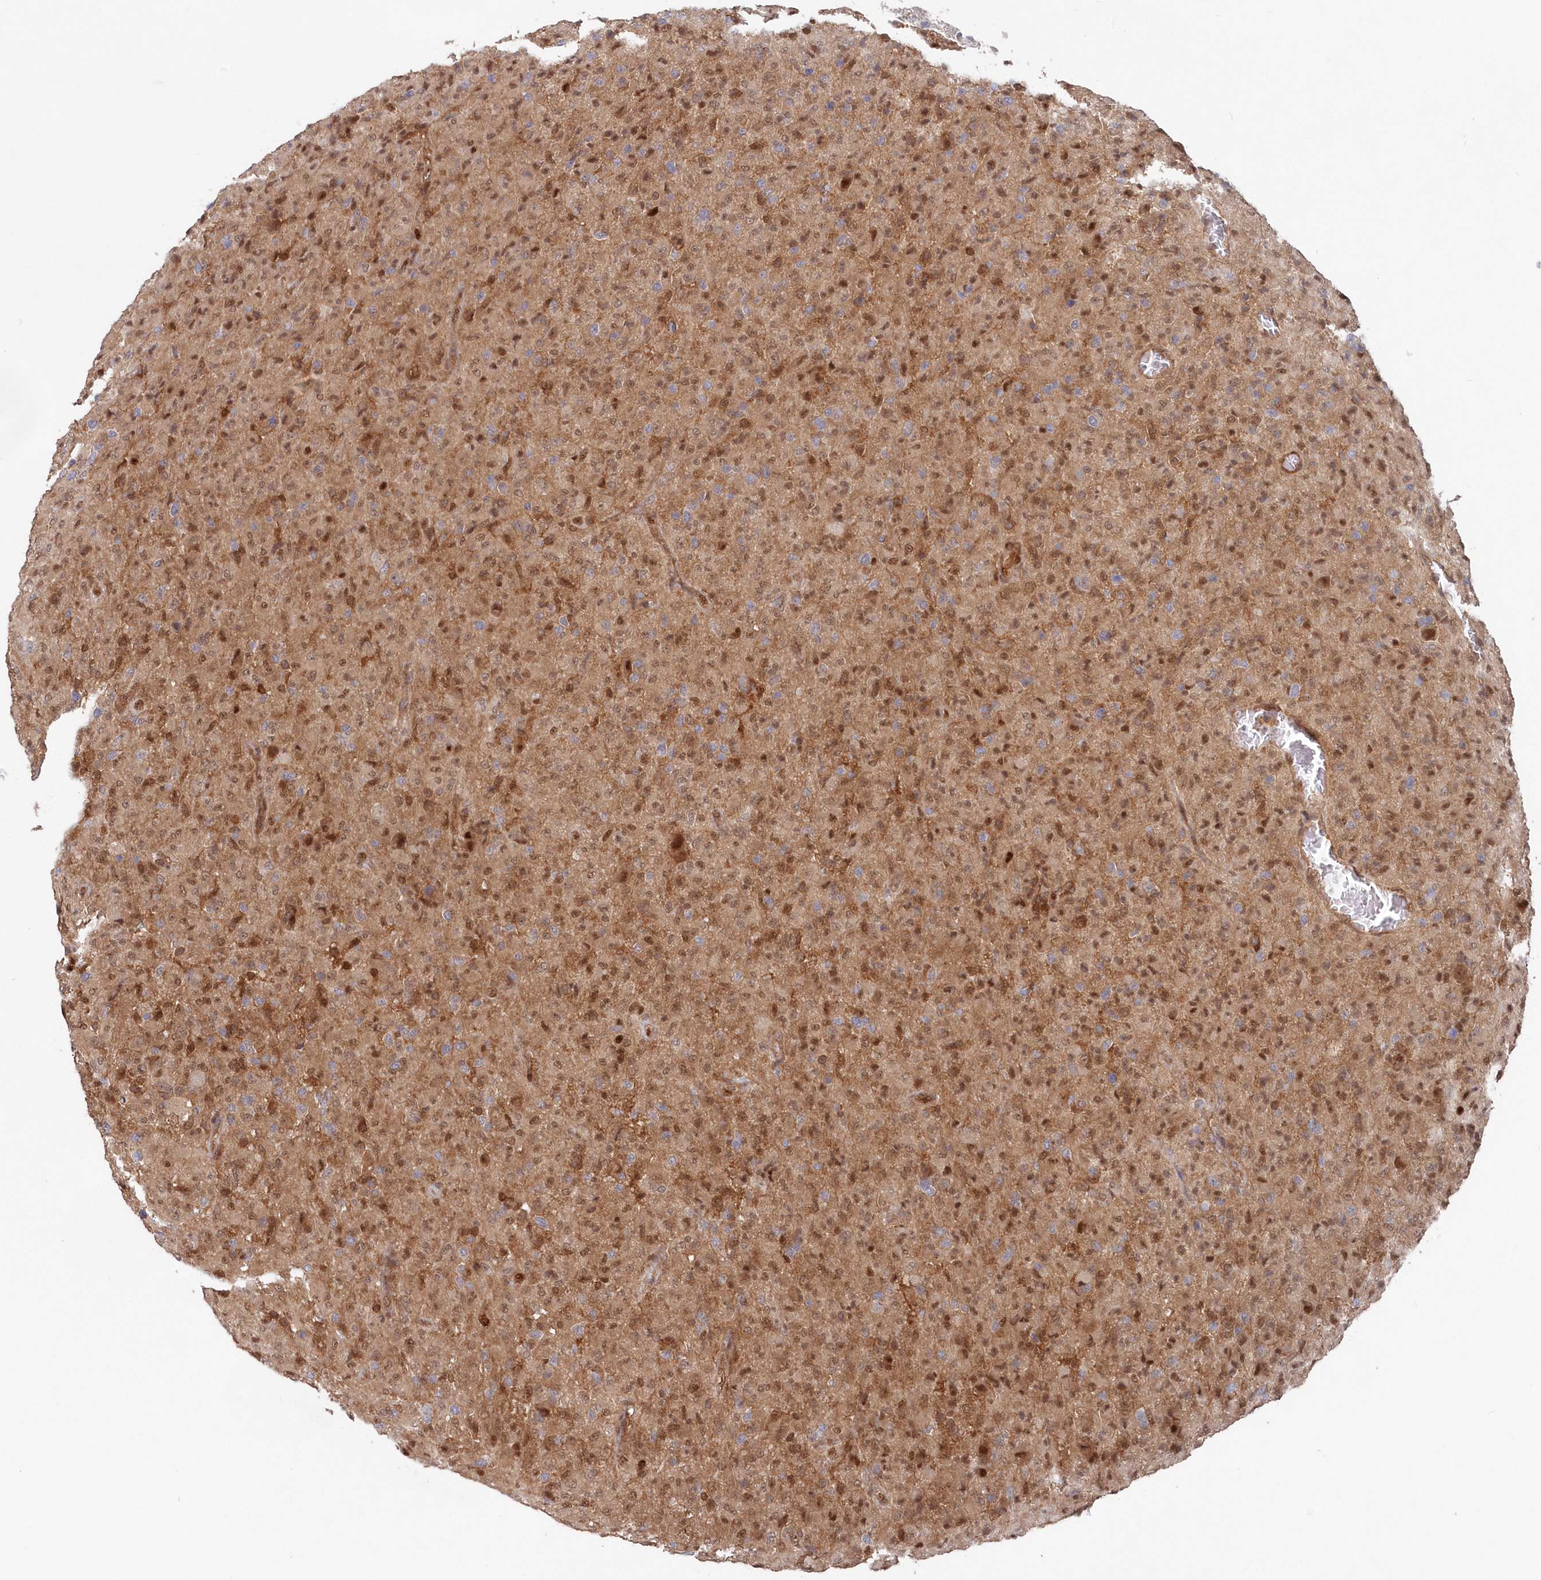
{"staining": {"intensity": "moderate", "quantity": ">75%", "location": "cytoplasmic/membranous,nuclear"}, "tissue": "glioma", "cell_type": "Tumor cells", "image_type": "cancer", "snomed": [{"axis": "morphology", "description": "Glioma, malignant, High grade"}, {"axis": "topography", "description": "Brain"}], "caption": "Immunohistochemical staining of high-grade glioma (malignant) demonstrates medium levels of moderate cytoplasmic/membranous and nuclear staining in about >75% of tumor cells.", "gene": "ABHD14B", "patient": {"sex": "female", "age": 57}}